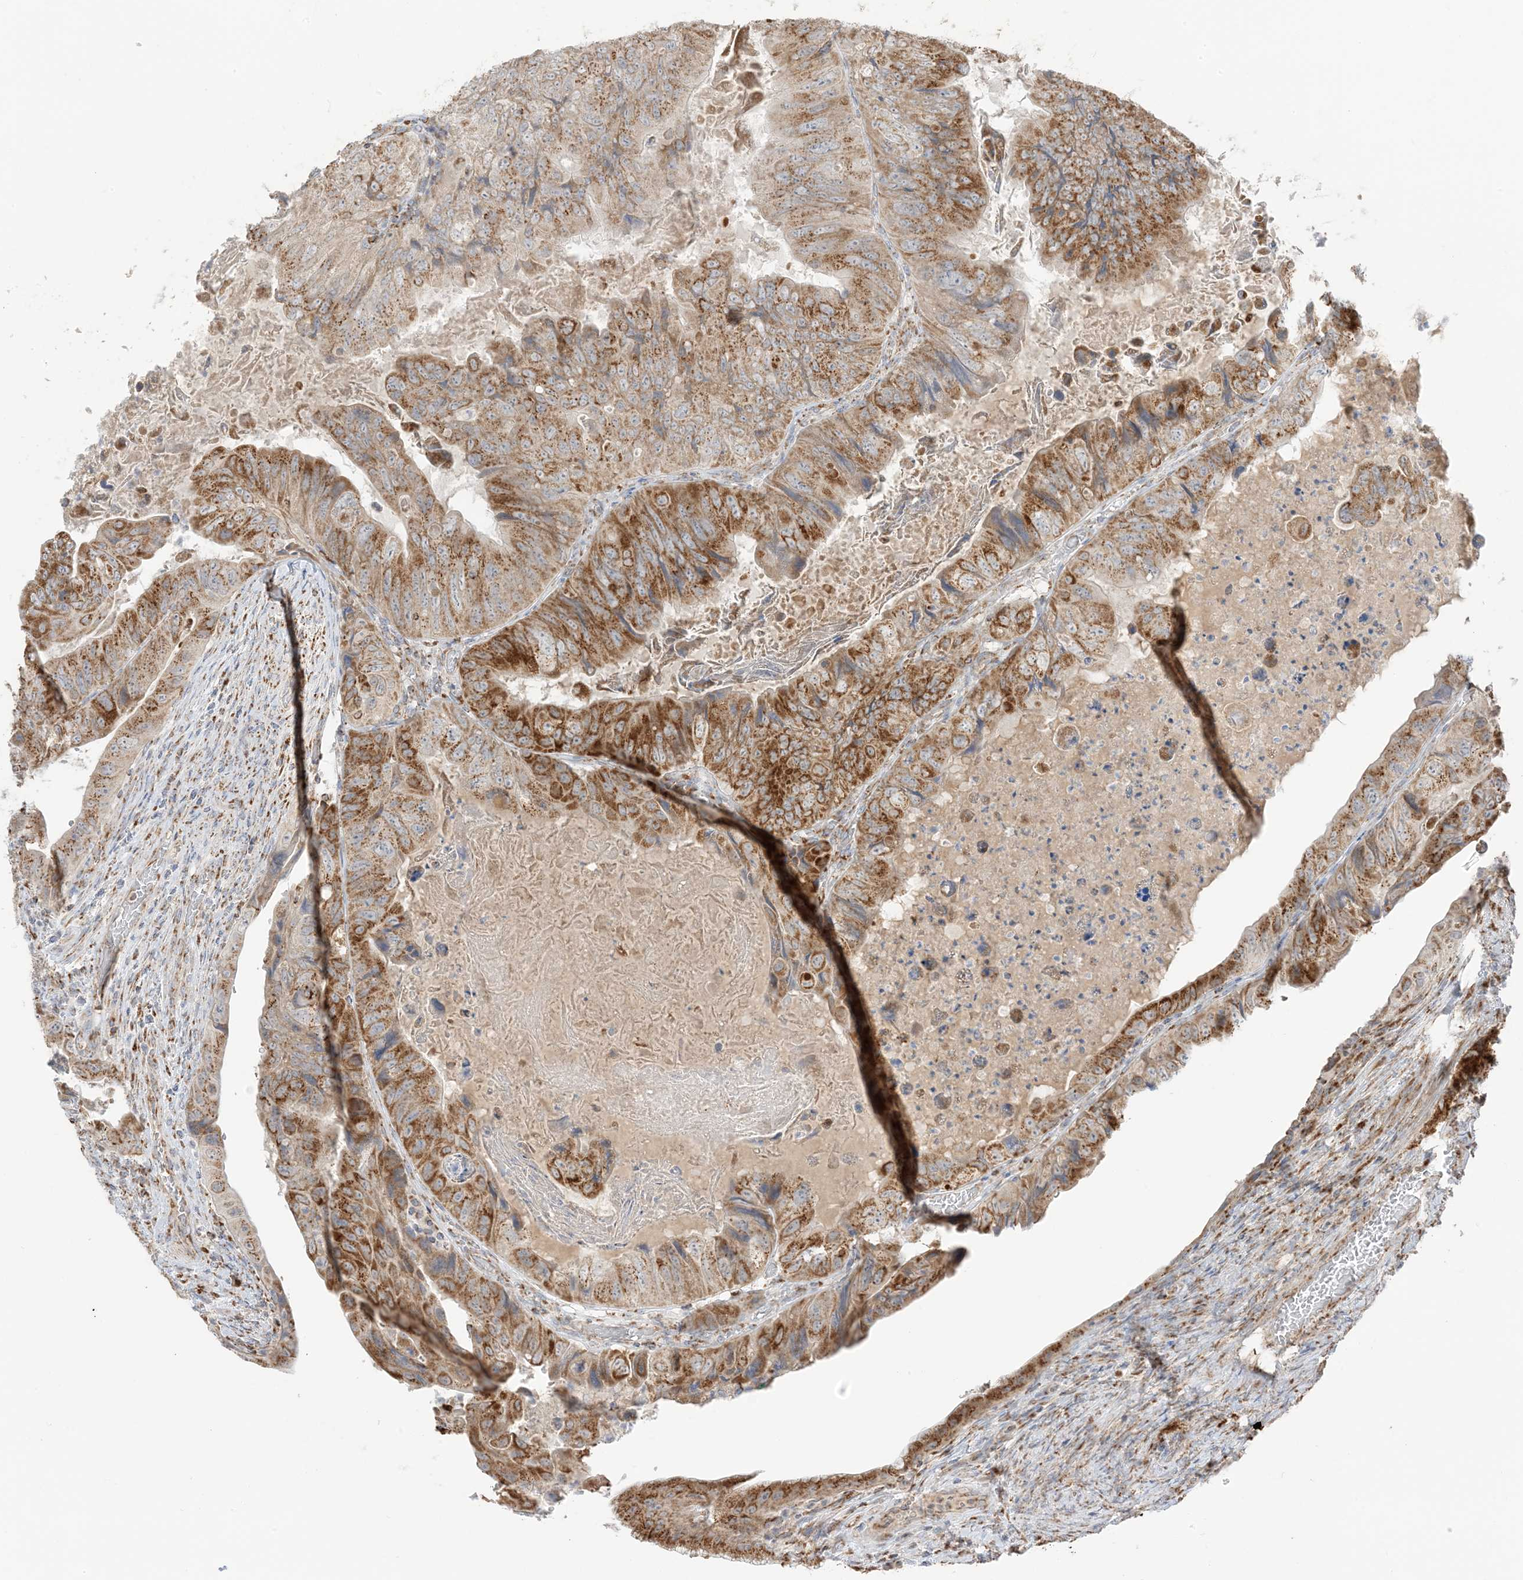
{"staining": {"intensity": "strong", "quantity": "25%-75%", "location": "cytoplasmic/membranous"}, "tissue": "colorectal cancer", "cell_type": "Tumor cells", "image_type": "cancer", "snomed": [{"axis": "morphology", "description": "Adenocarcinoma, NOS"}, {"axis": "topography", "description": "Rectum"}], "caption": "Immunohistochemical staining of adenocarcinoma (colorectal) reveals strong cytoplasmic/membranous protein positivity in approximately 25%-75% of tumor cells.", "gene": "SLC25A12", "patient": {"sex": "male", "age": 63}}